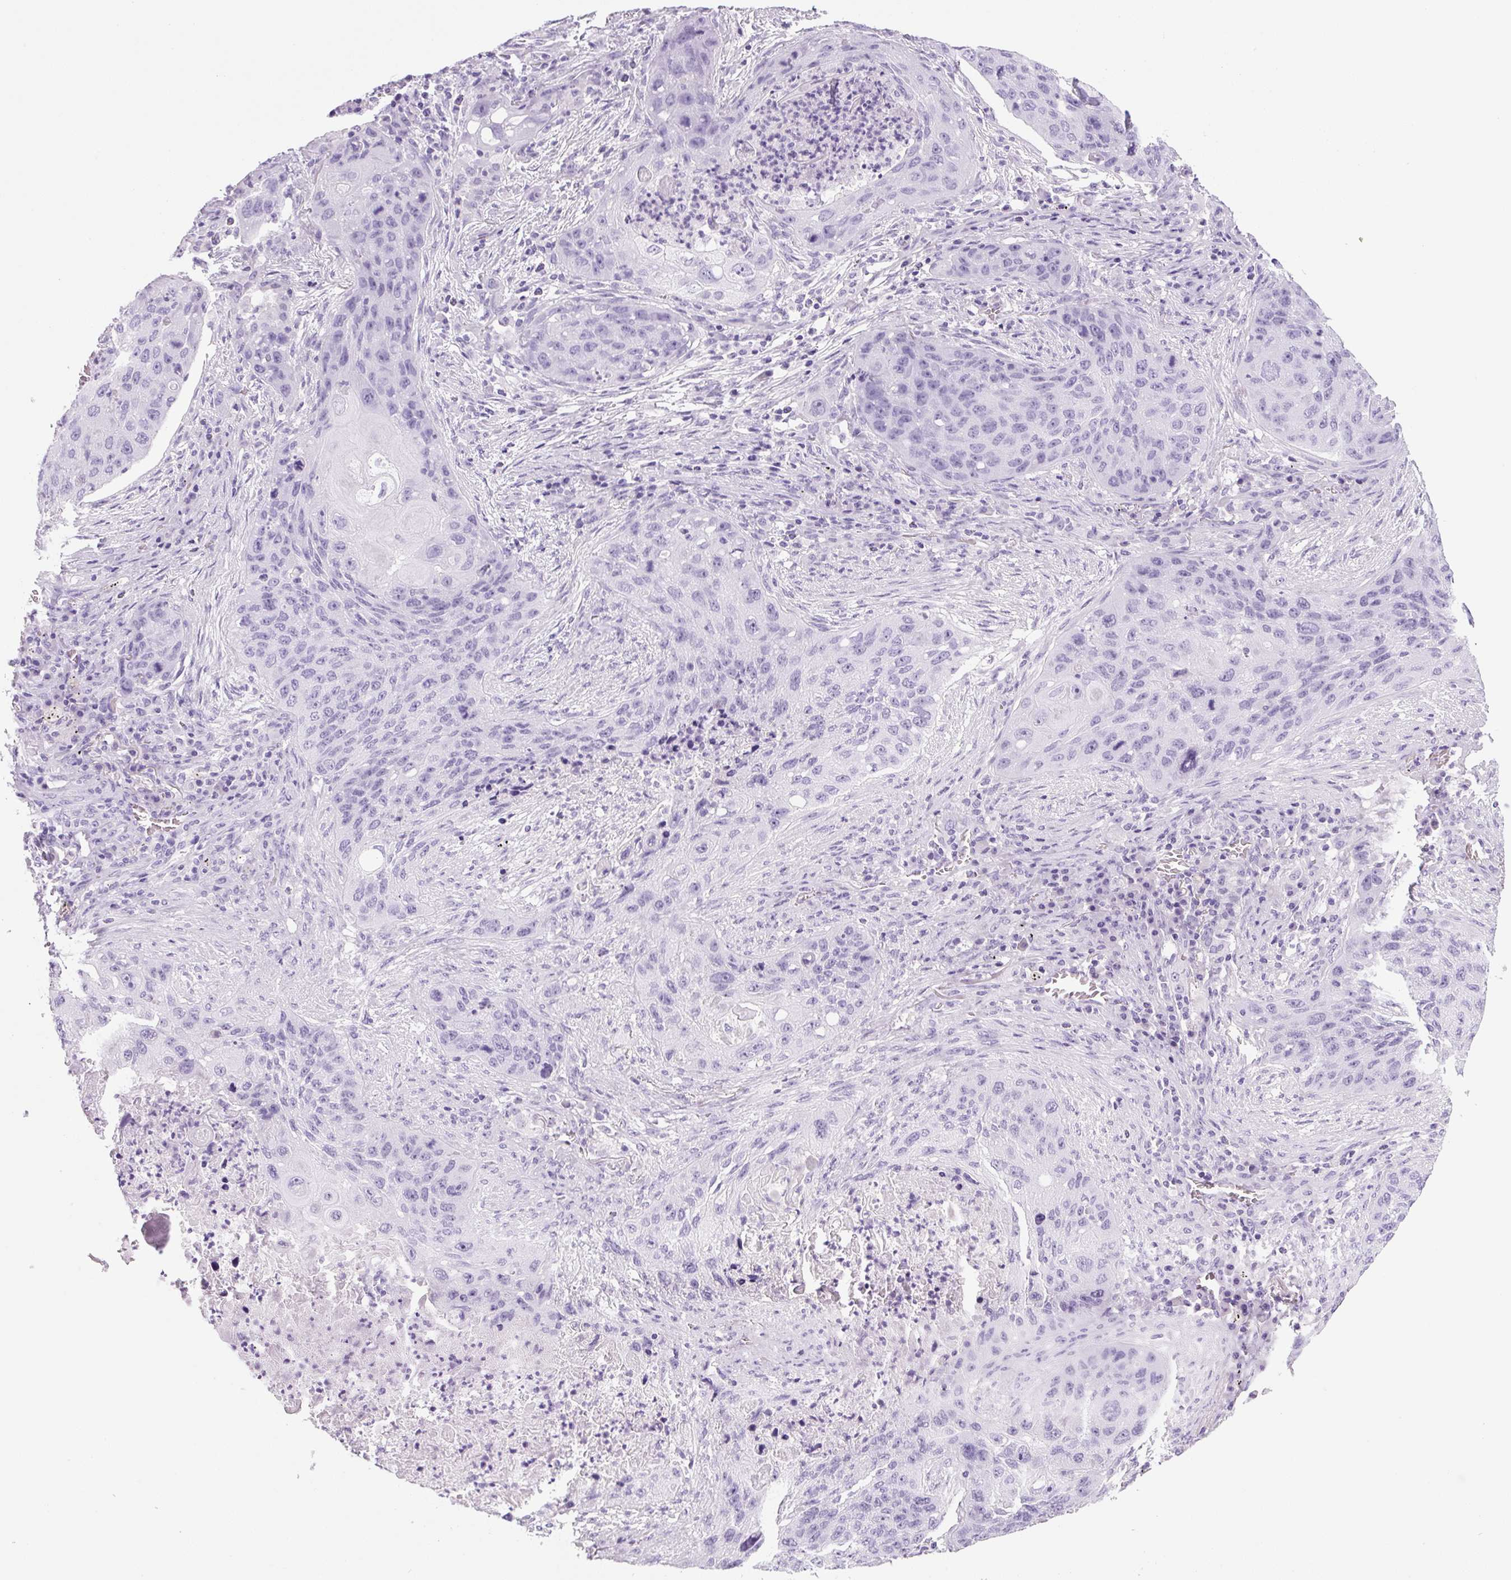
{"staining": {"intensity": "negative", "quantity": "none", "location": "none"}, "tissue": "lung cancer", "cell_type": "Tumor cells", "image_type": "cancer", "snomed": [{"axis": "morphology", "description": "Squamous cell carcinoma, NOS"}, {"axis": "topography", "description": "Lung"}], "caption": "Human lung cancer (squamous cell carcinoma) stained for a protein using IHC demonstrates no positivity in tumor cells.", "gene": "PRRT1", "patient": {"sex": "female", "age": 63}}